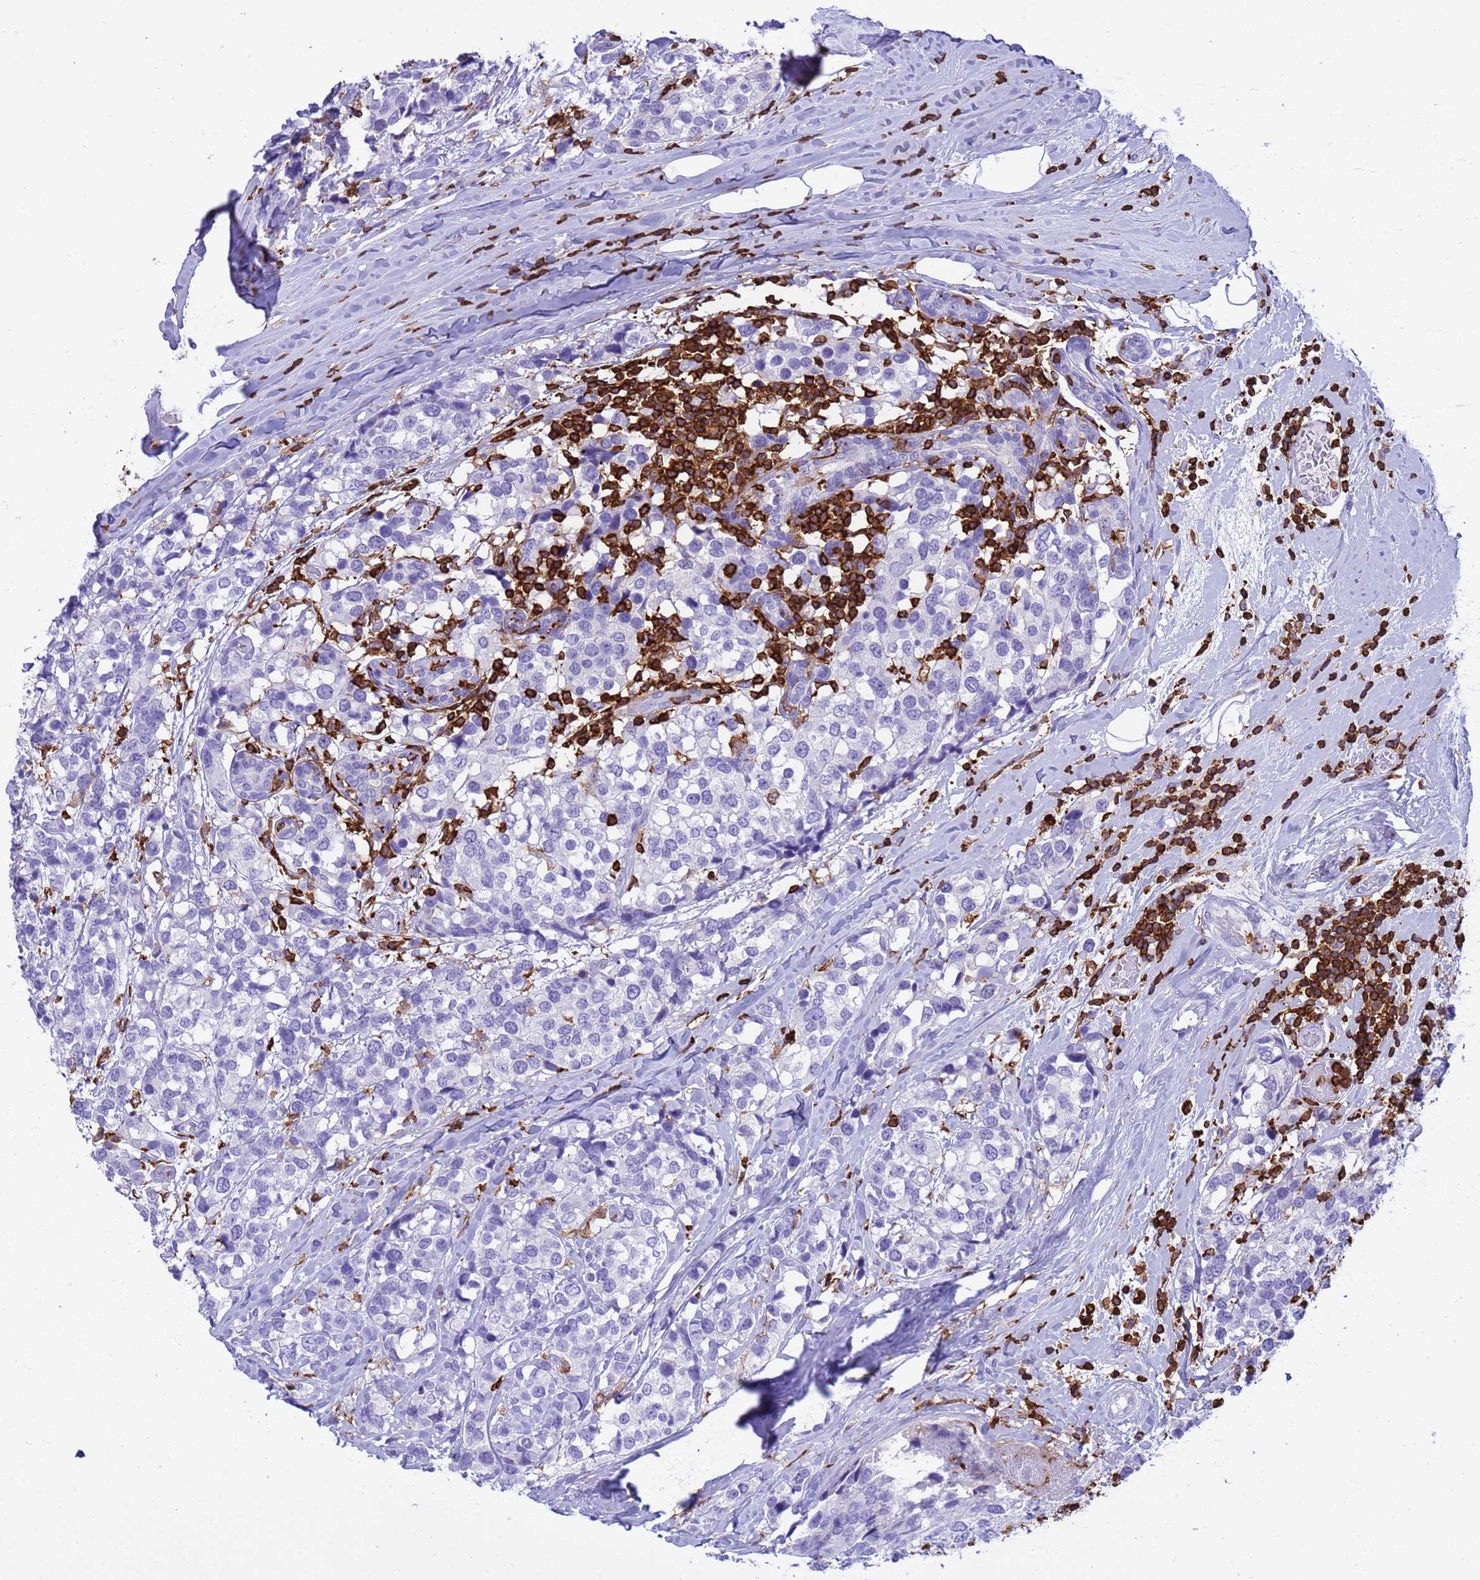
{"staining": {"intensity": "negative", "quantity": "none", "location": "none"}, "tissue": "breast cancer", "cell_type": "Tumor cells", "image_type": "cancer", "snomed": [{"axis": "morphology", "description": "Lobular carcinoma"}, {"axis": "topography", "description": "Breast"}], "caption": "An immunohistochemistry (IHC) micrograph of breast lobular carcinoma is shown. There is no staining in tumor cells of breast lobular carcinoma.", "gene": "IRF5", "patient": {"sex": "female", "age": 59}}